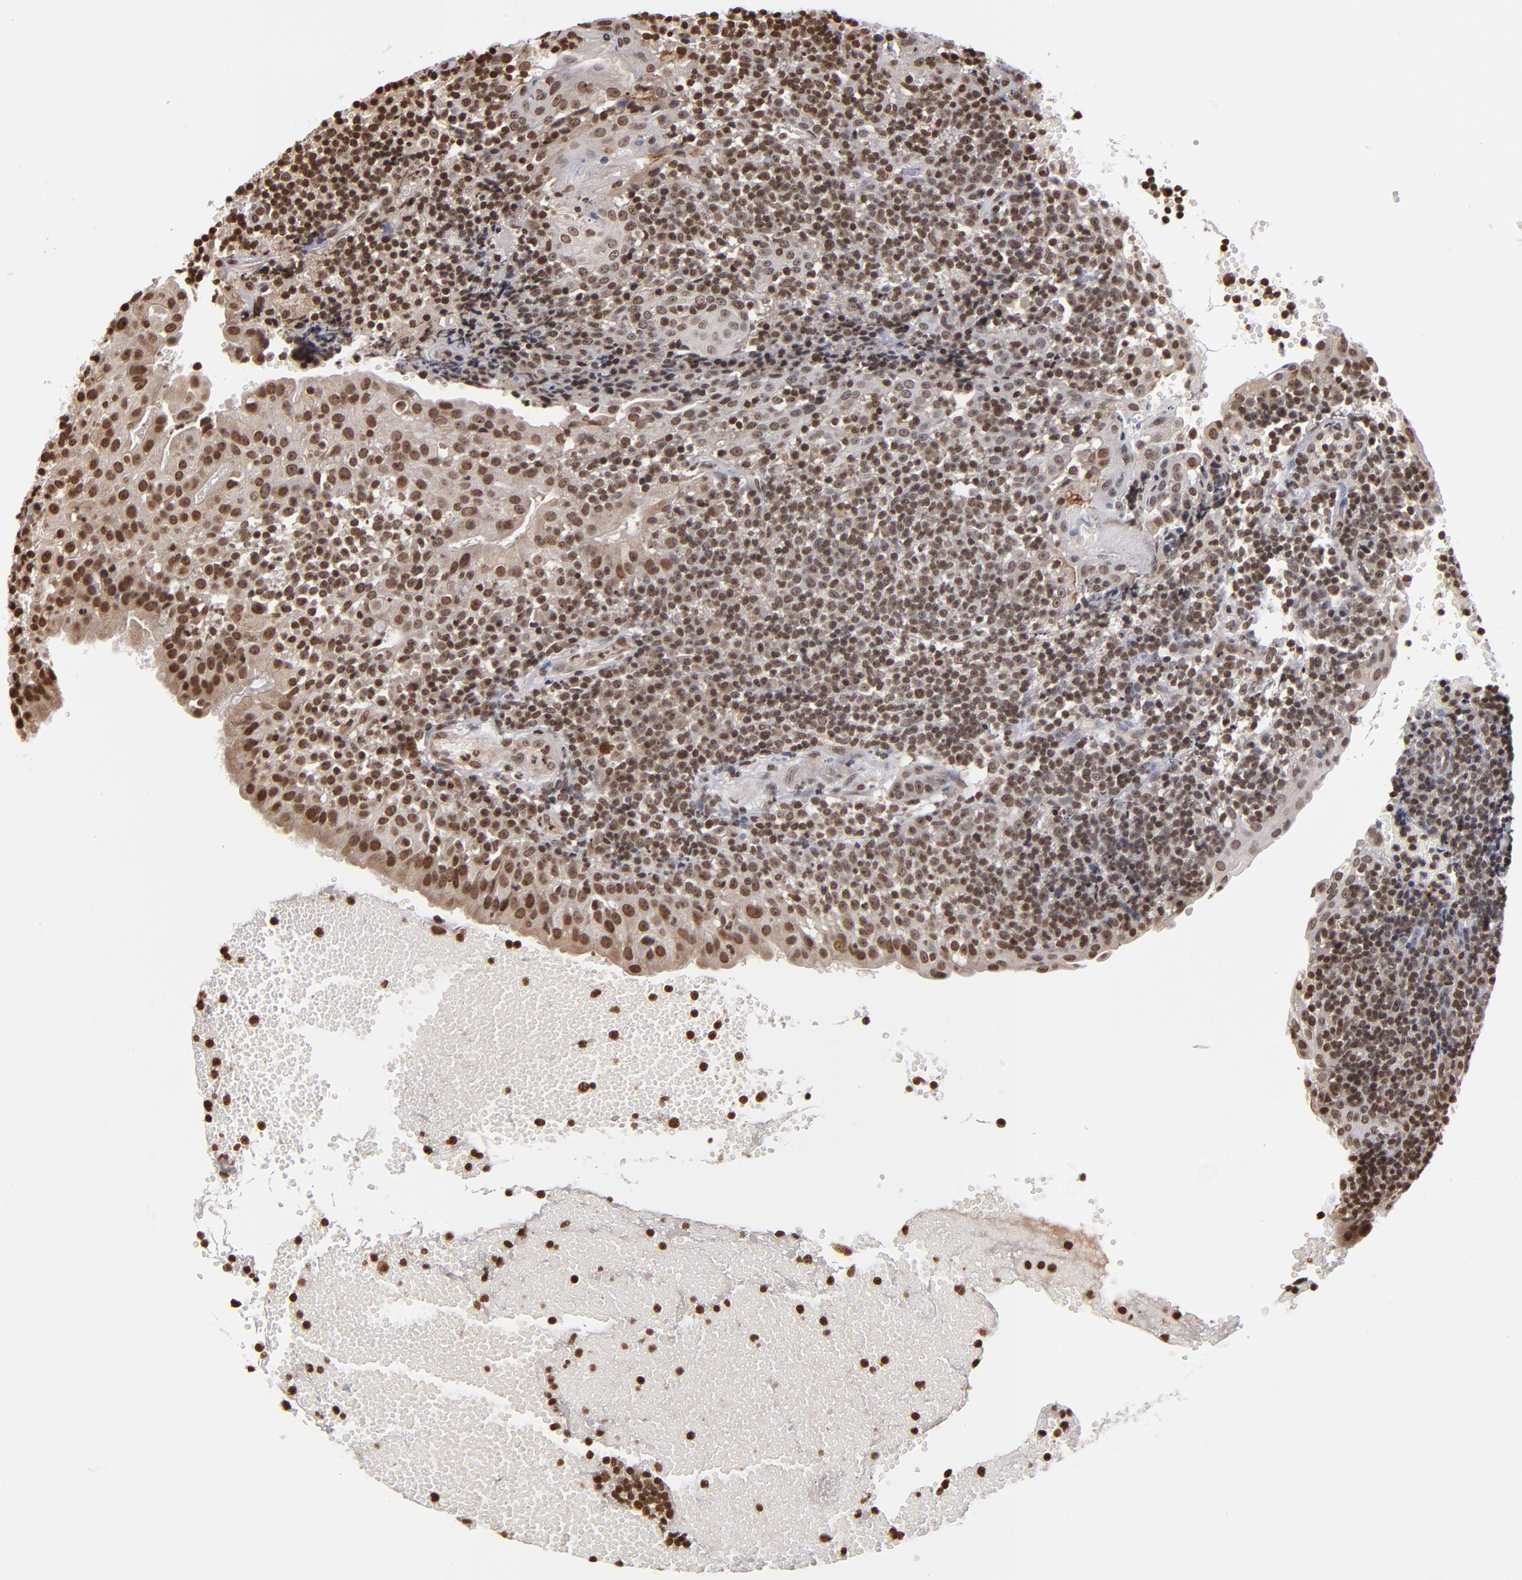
{"staining": {"intensity": "moderate", "quantity": "25%-75%", "location": "nuclear"}, "tissue": "tonsil", "cell_type": "Germinal center cells", "image_type": "normal", "snomed": [{"axis": "morphology", "description": "Normal tissue, NOS"}, {"axis": "topography", "description": "Tonsil"}], "caption": "Immunohistochemistry histopathology image of benign tonsil: tonsil stained using immunohistochemistry (IHC) shows medium levels of moderate protein expression localized specifically in the nuclear of germinal center cells, appearing as a nuclear brown color.", "gene": "ABL2", "patient": {"sex": "female", "age": 40}}